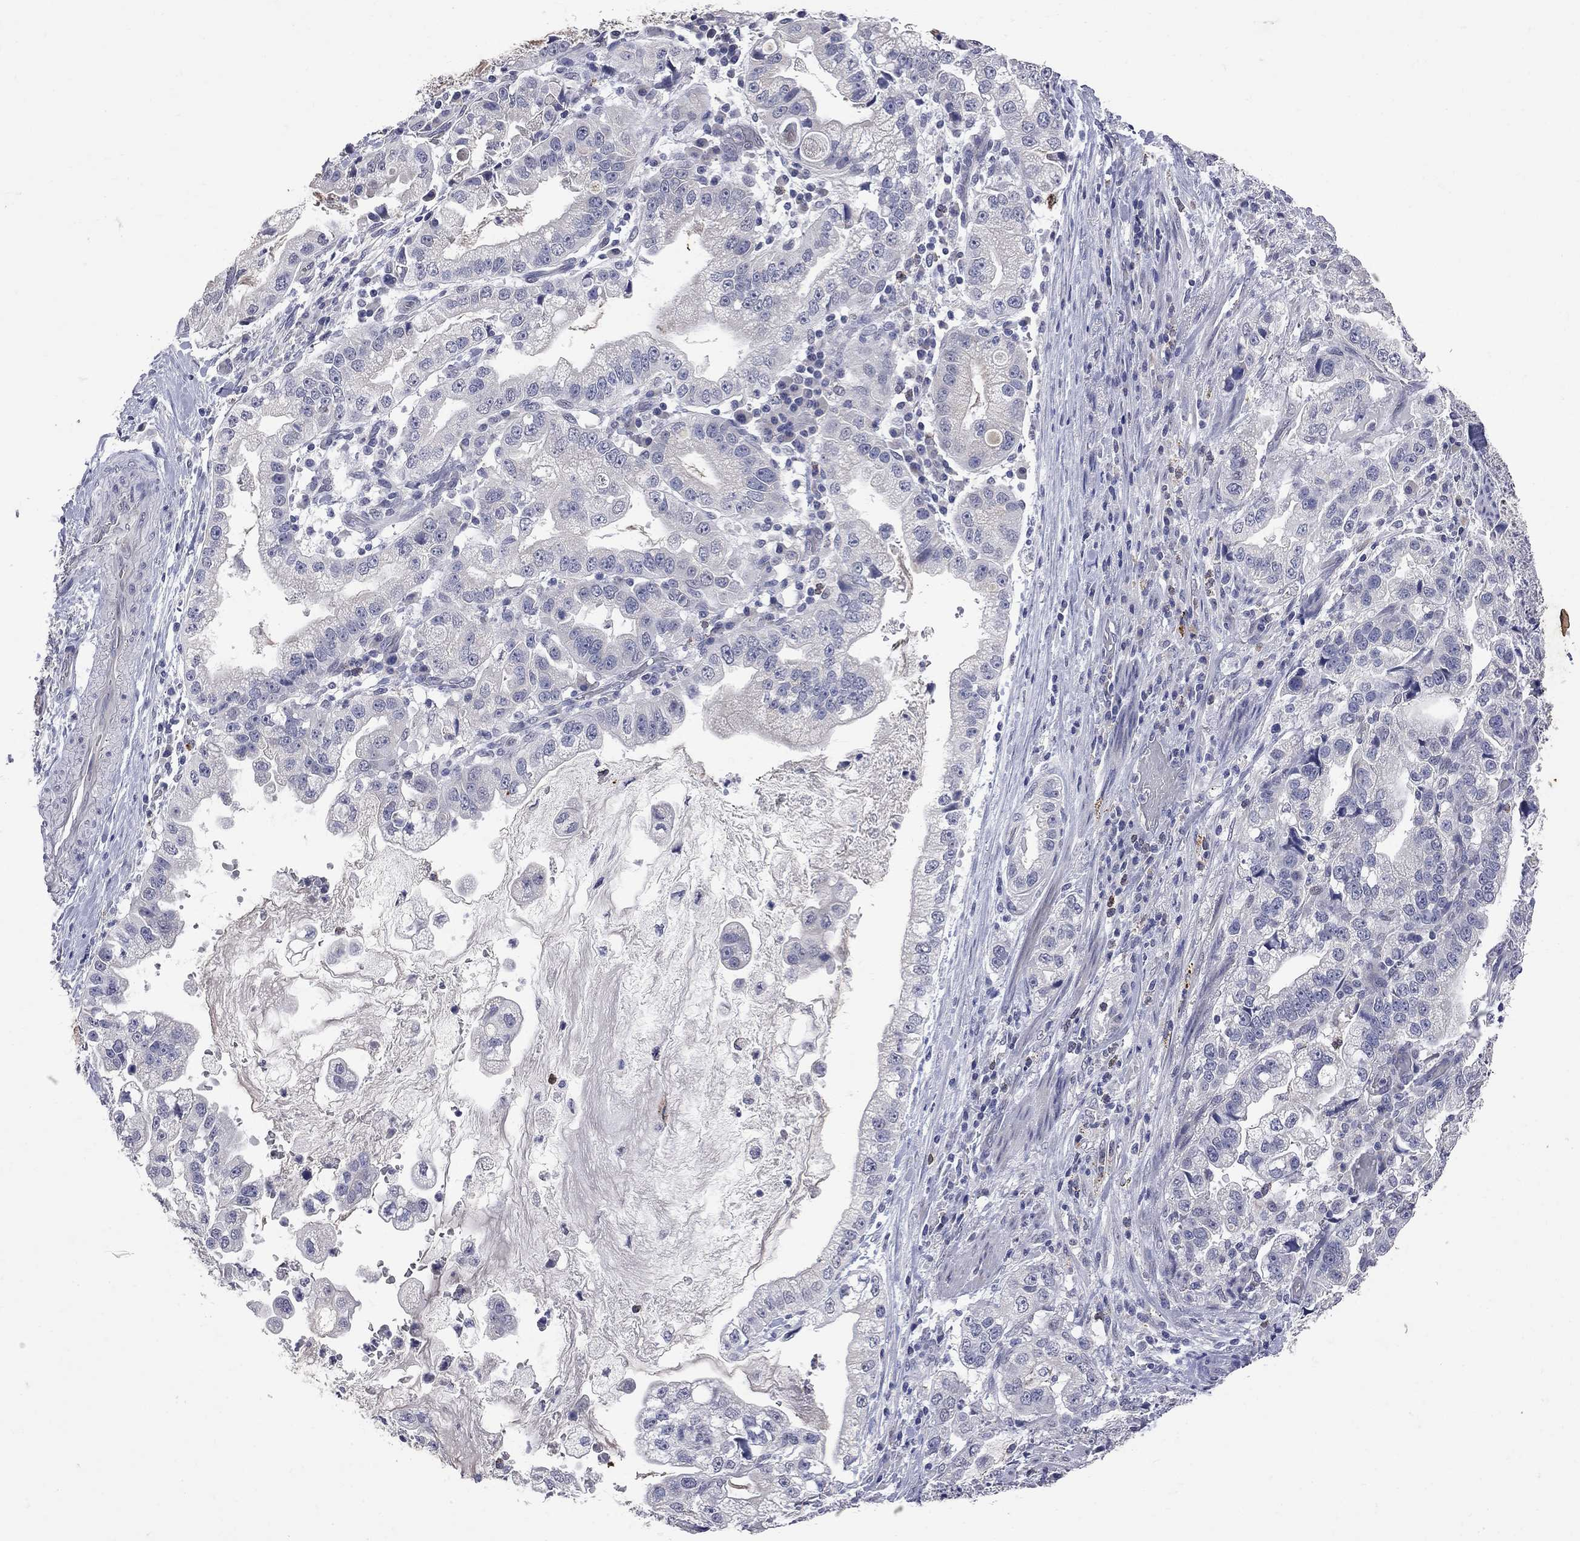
{"staining": {"intensity": "negative", "quantity": "none", "location": "none"}, "tissue": "stomach cancer", "cell_type": "Tumor cells", "image_type": "cancer", "snomed": [{"axis": "morphology", "description": "Adenocarcinoma, NOS"}, {"axis": "topography", "description": "Stomach"}], "caption": "Immunohistochemical staining of stomach cancer (adenocarcinoma) exhibits no significant positivity in tumor cells.", "gene": "NOS2", "patient": {"sex": "male", "age": 59}}